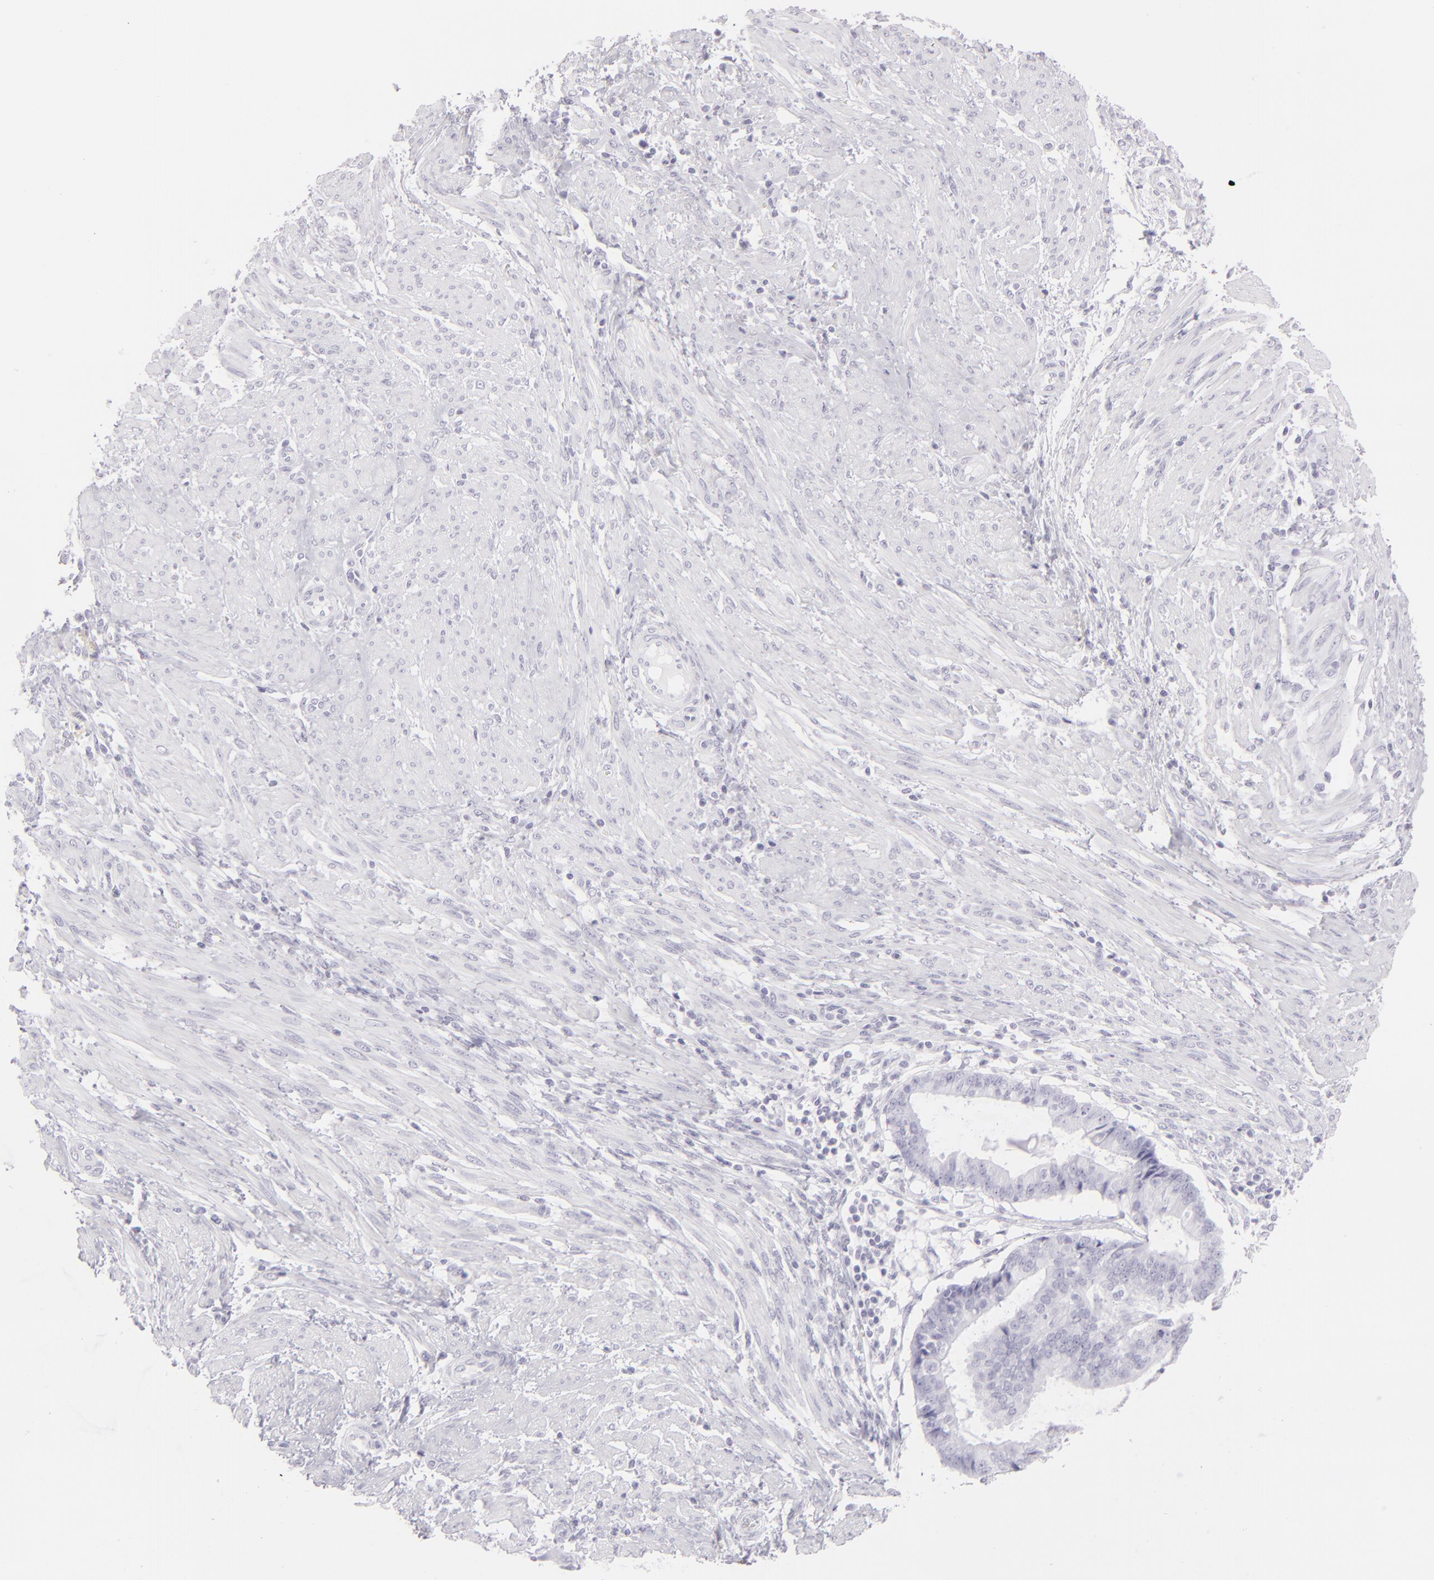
{"staining": {"intensity": "negative", "quantity": "none", "location": "none"}, "tissue": "endometrial cancer", "cell_type": "Tumor cells", "image_type": "cancer", "snomed": [{"axis": "morphology", "description": "Adenocarcinoma, NOS"}, {"axis": "topography", "description": "Endometrium"}], "caption": "DAB (3,3'-diaminobenzidine) immunohistochemical staining of endometrial adenocarcinoma shows no significant positivity in tumor cells.", "gene": "FLG", "patient": {"sex": "female", "age": 63}}